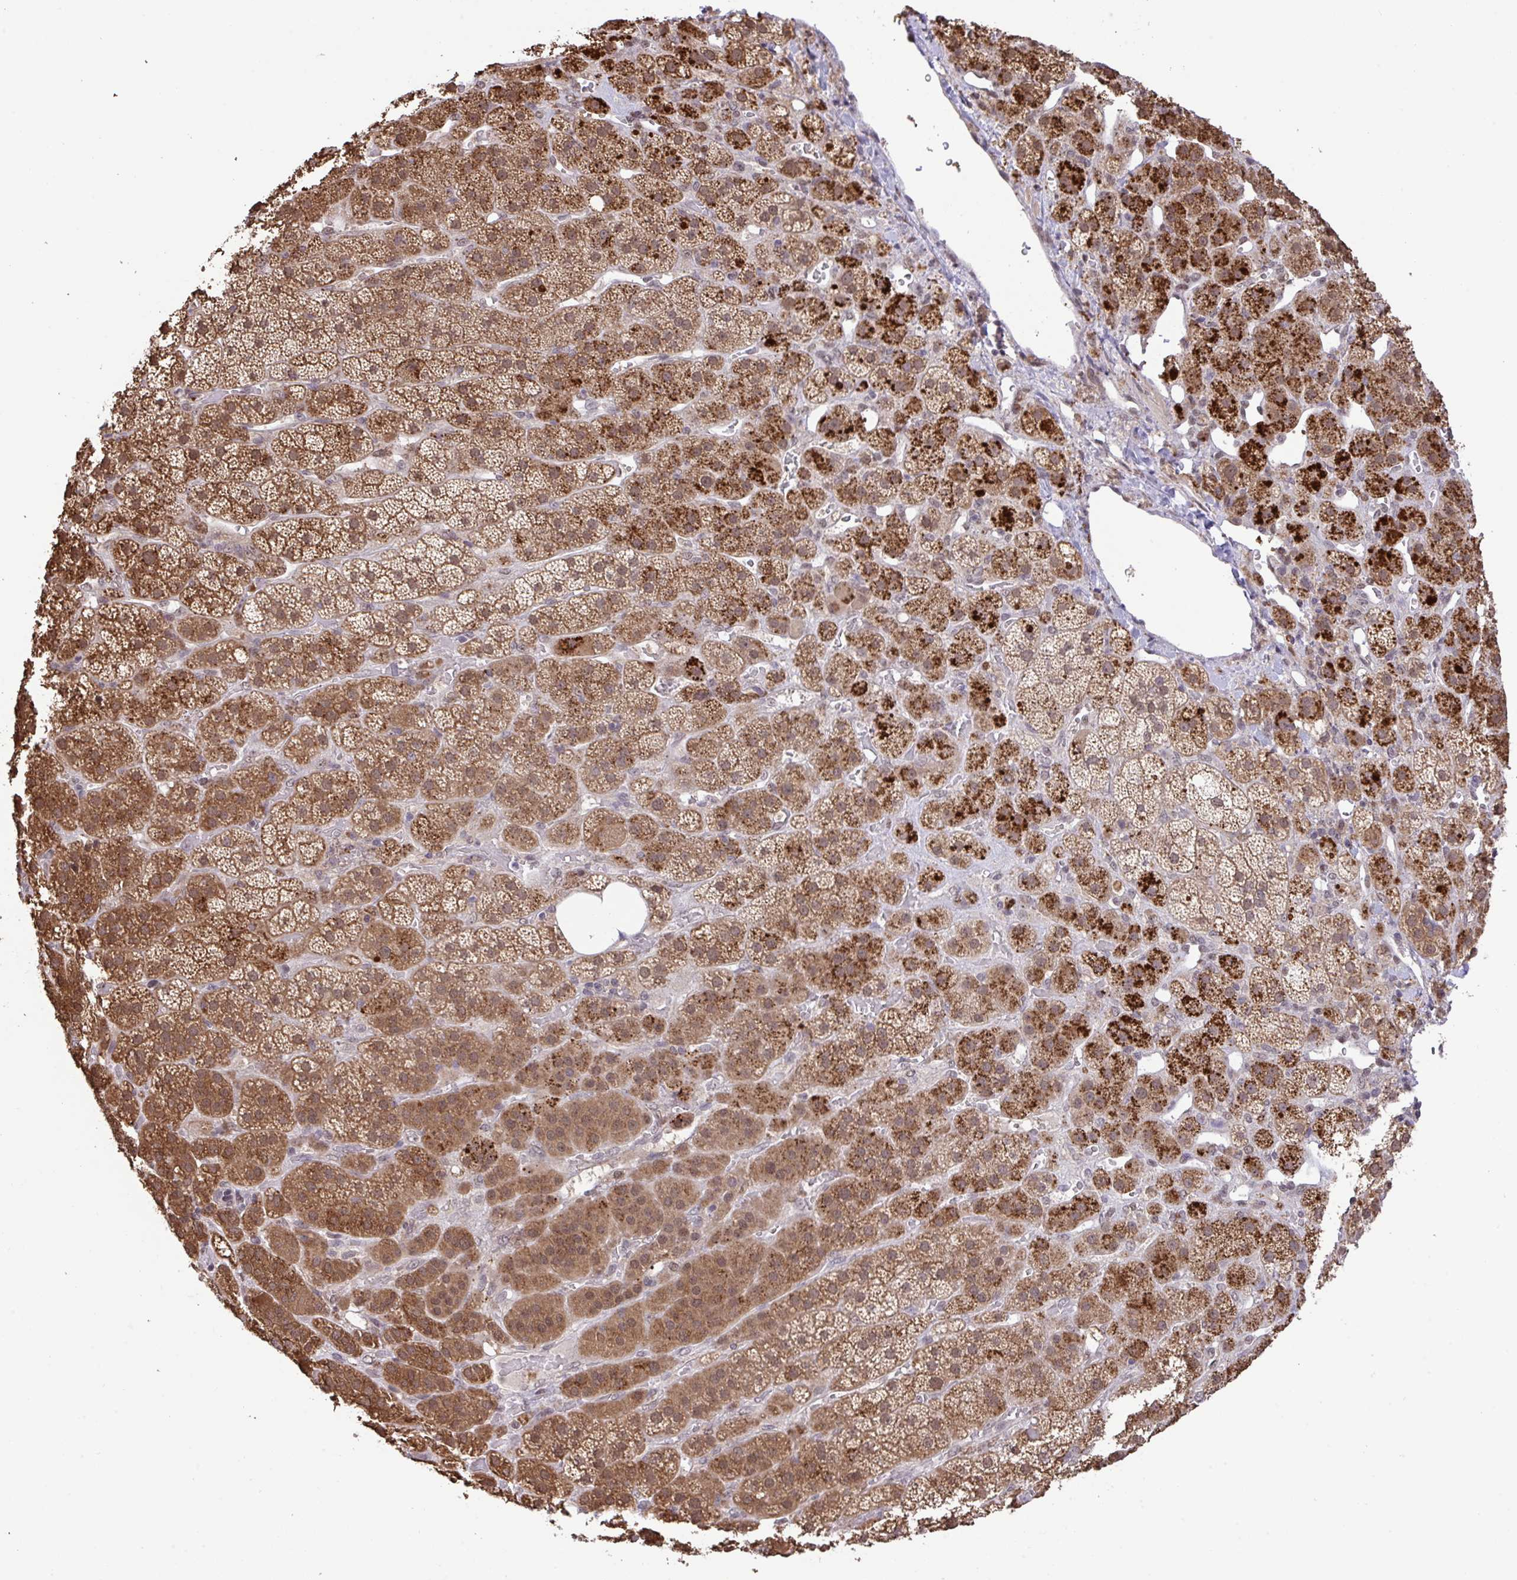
{"staining": {"intensity": "strong", "quantity": ">75%", "location": "cytoplasmic/membranous"}, "tissue": "adrenal gland", "cell_type": "Glandular cells", "image_type": "normal", "snomed": [{"axis": "morphology", "description": "Normal tissue, NOS"}, {"axis": "topography", "description": "Adrenal gland"}], "caption": "Glandular cells show strong cytoplasmic/membranous positivity in about >75% of cells in normal adrenal gland.", "gene": "C12orf57", "patient": {"sex": "male", "age": 57}}